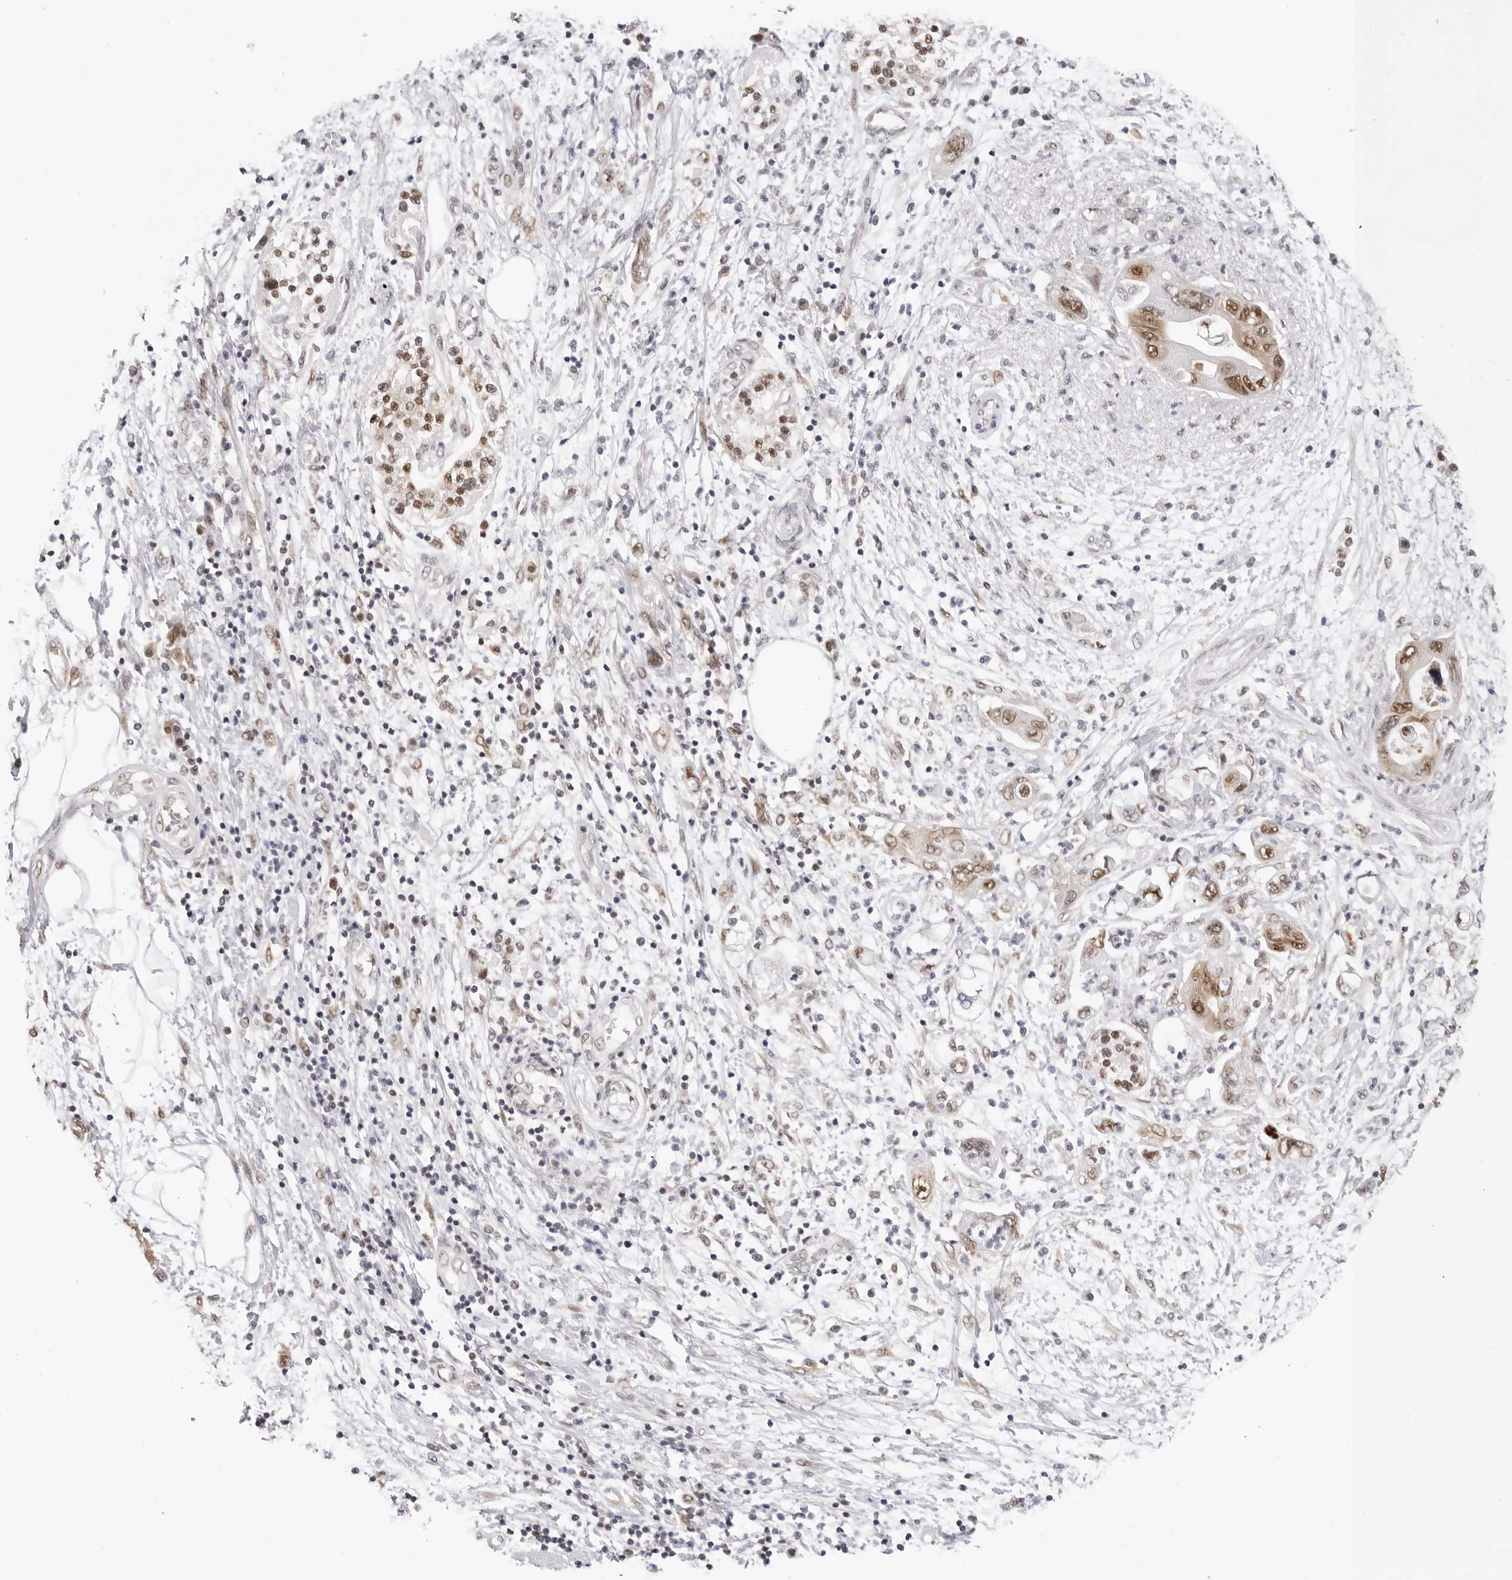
{"staining": {"intensity": "moderate", "quantity": ">75%", "location": "nuclear"}, "tissue": "pancreatic cancer", "cell_type": "Tumor cells", "image_type": "cancer", "snomed": [{"axis": "morphology", "description": "Adenocarcinoma, NOS"}, {"axis": "topography", "description": "Pancreas"}], "caption": "Protein analysis of pancreatic cancer (adenocarcinoma) tissue reveals moderate nuclear positivity in approximately >75% of tumor cells.", "gene": "WDR77", "patient": {"sex": "female", "age": 73}}